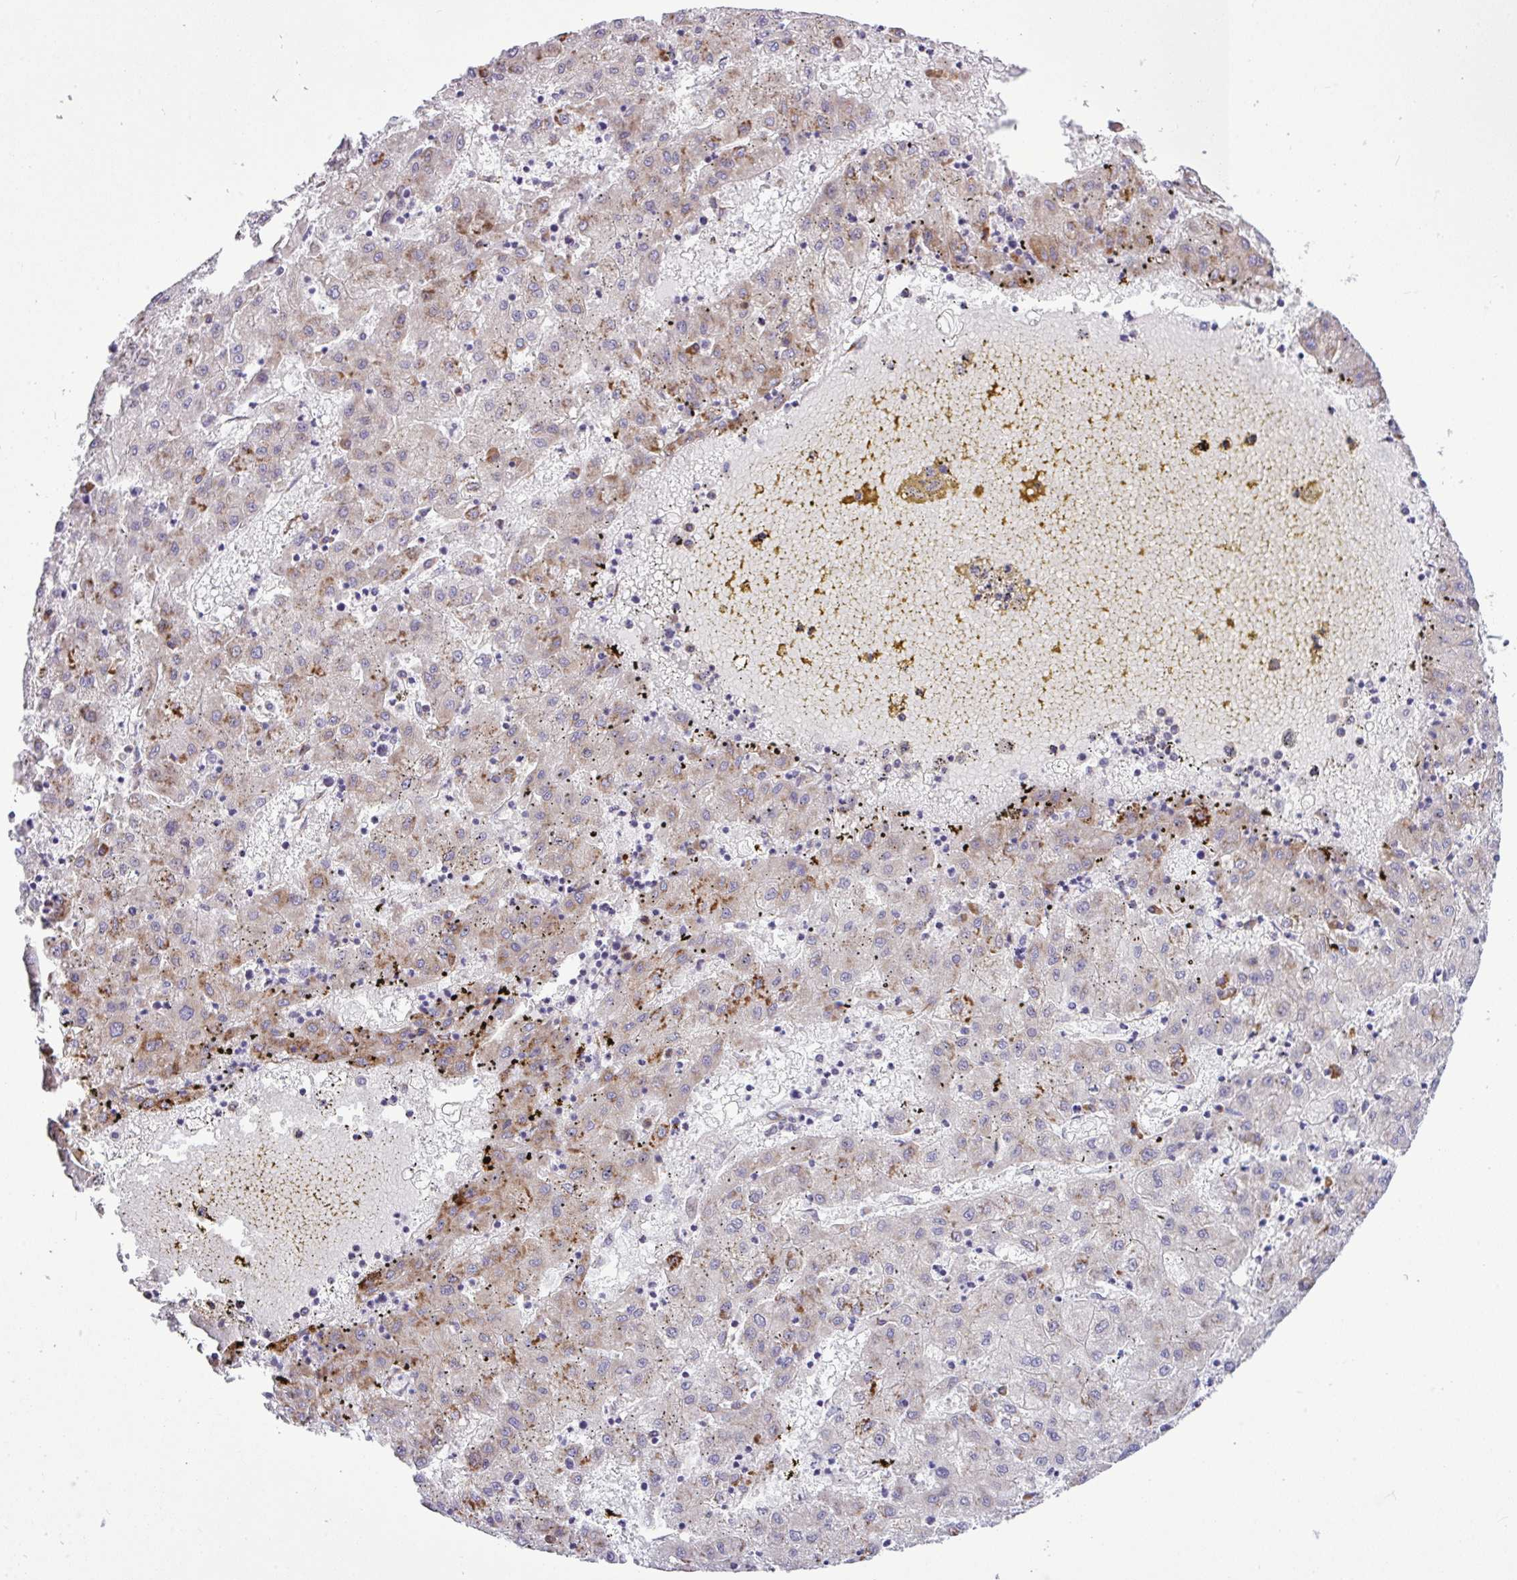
{"staining": {"intensity": "moderate", "quantity": "<25%", "location": "cytoplasmic/membranous"}, "tissue": "liver cancer", "cell_type": "Tumor cells", "image_type": "cancer", "snomed": [{"axis": "morphology", "description": "Carcinoma, Hepatocellular, NOS"}, {"axis": "topography", "description": "Liver"}], "caption": "Protein expression by IHC shows moderate cytoplasmic/membranous positivity in about <25% of tumor cells in liver cancer (hepatocellular carcinoma).", "gene": "CFAP97", "patient": {"sex": "male", "age": 72}}